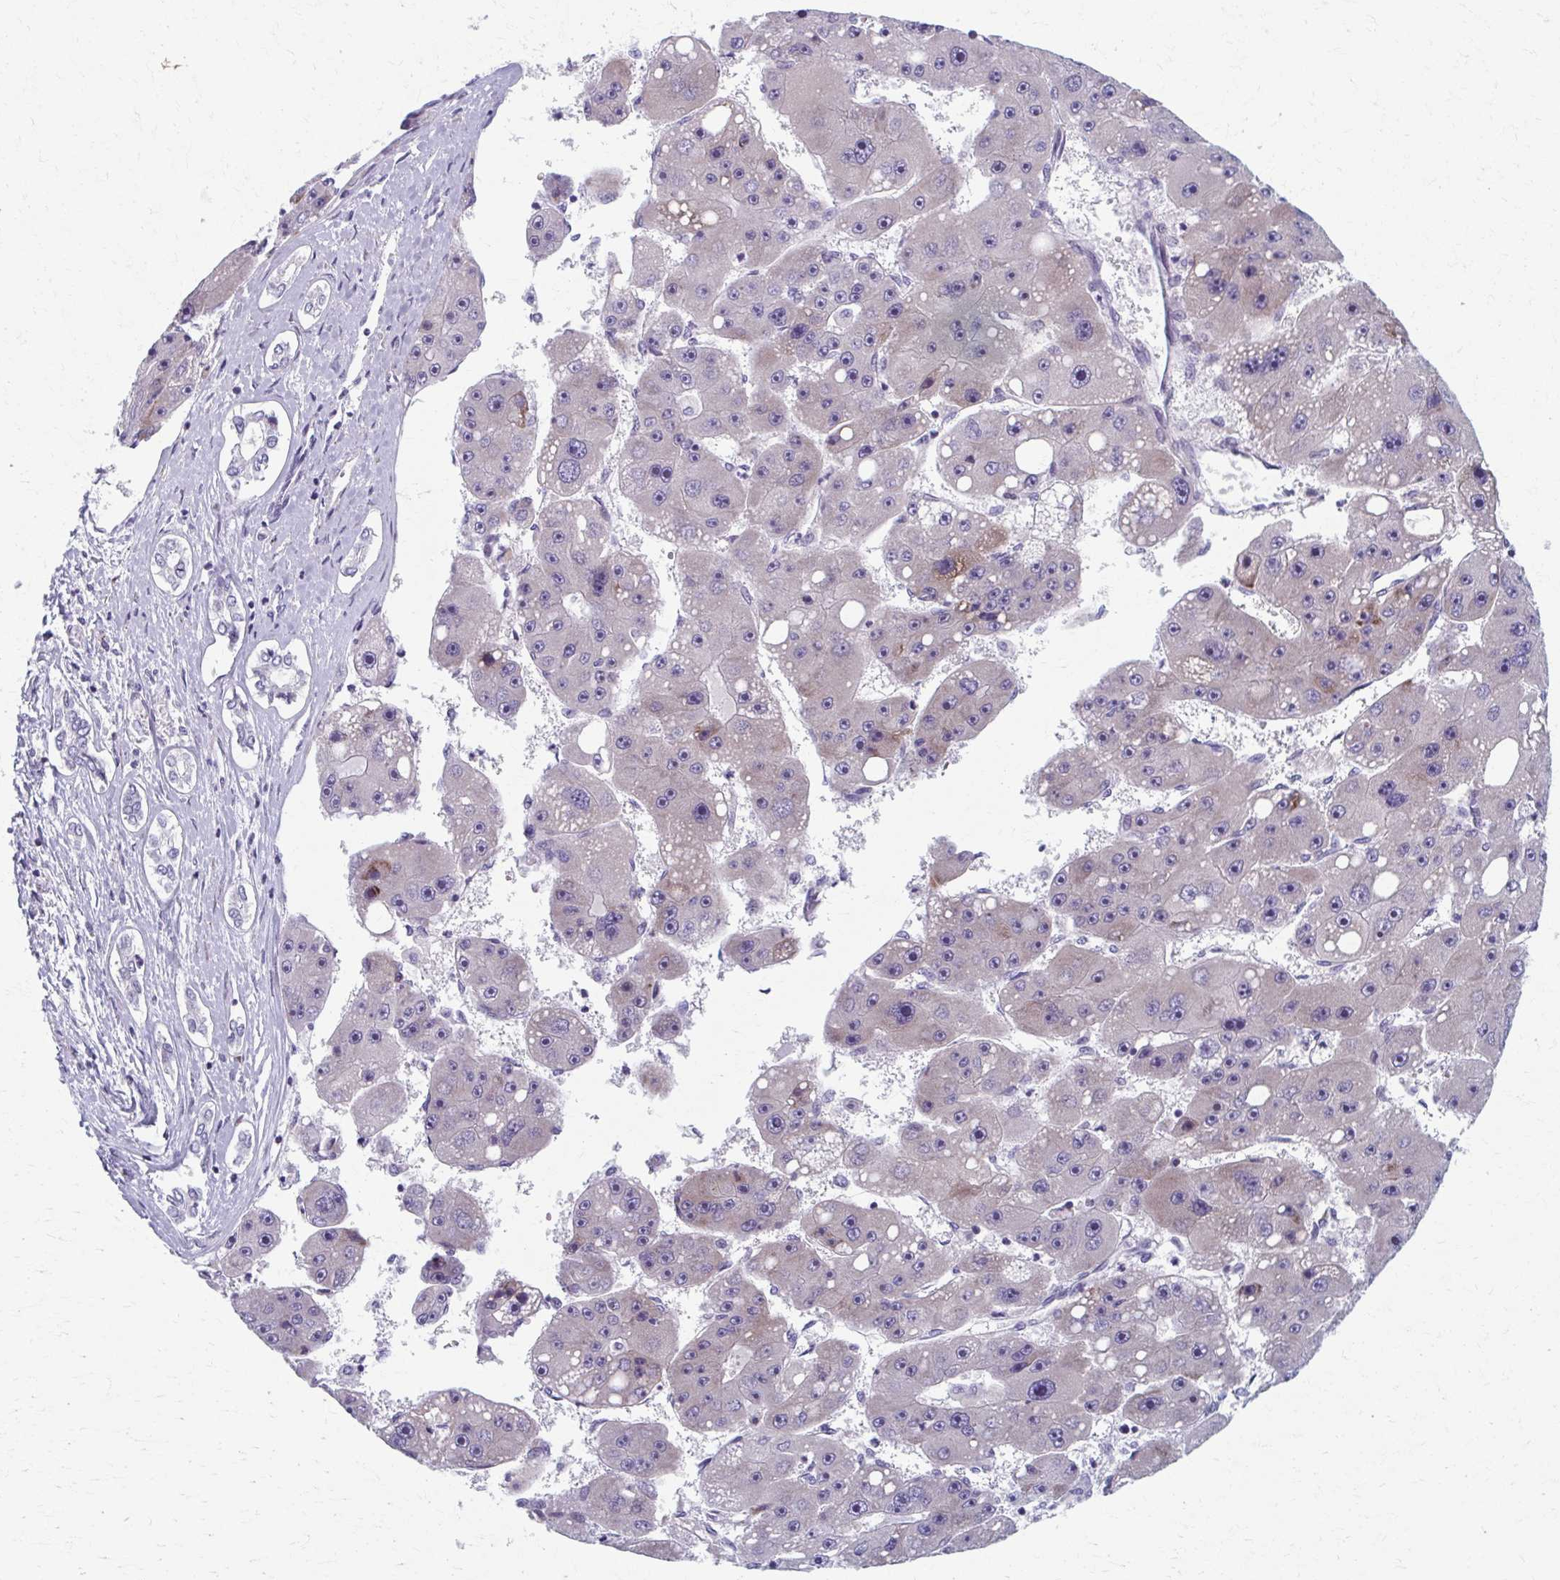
{"staining": {"intensity": "weak", "quantity": "<25%", "location": "cytoplasmic/membranous"}, "tissue": "liver cancer", "cell_type": "Tumor cells", "image_type": "cancer", "snomed": [{"axis": "morphology", "description": "Carcinoma, Hepatocellular, NOS"}, {"axis": "topography", "description": "Liver"}], "caption": "This is an immunohistochemistry photomicrograph of human liver cancer. There is no staining in tumor cells.", "gene": "OLFM2", "patient": {"sex": "female", "age": 61}}